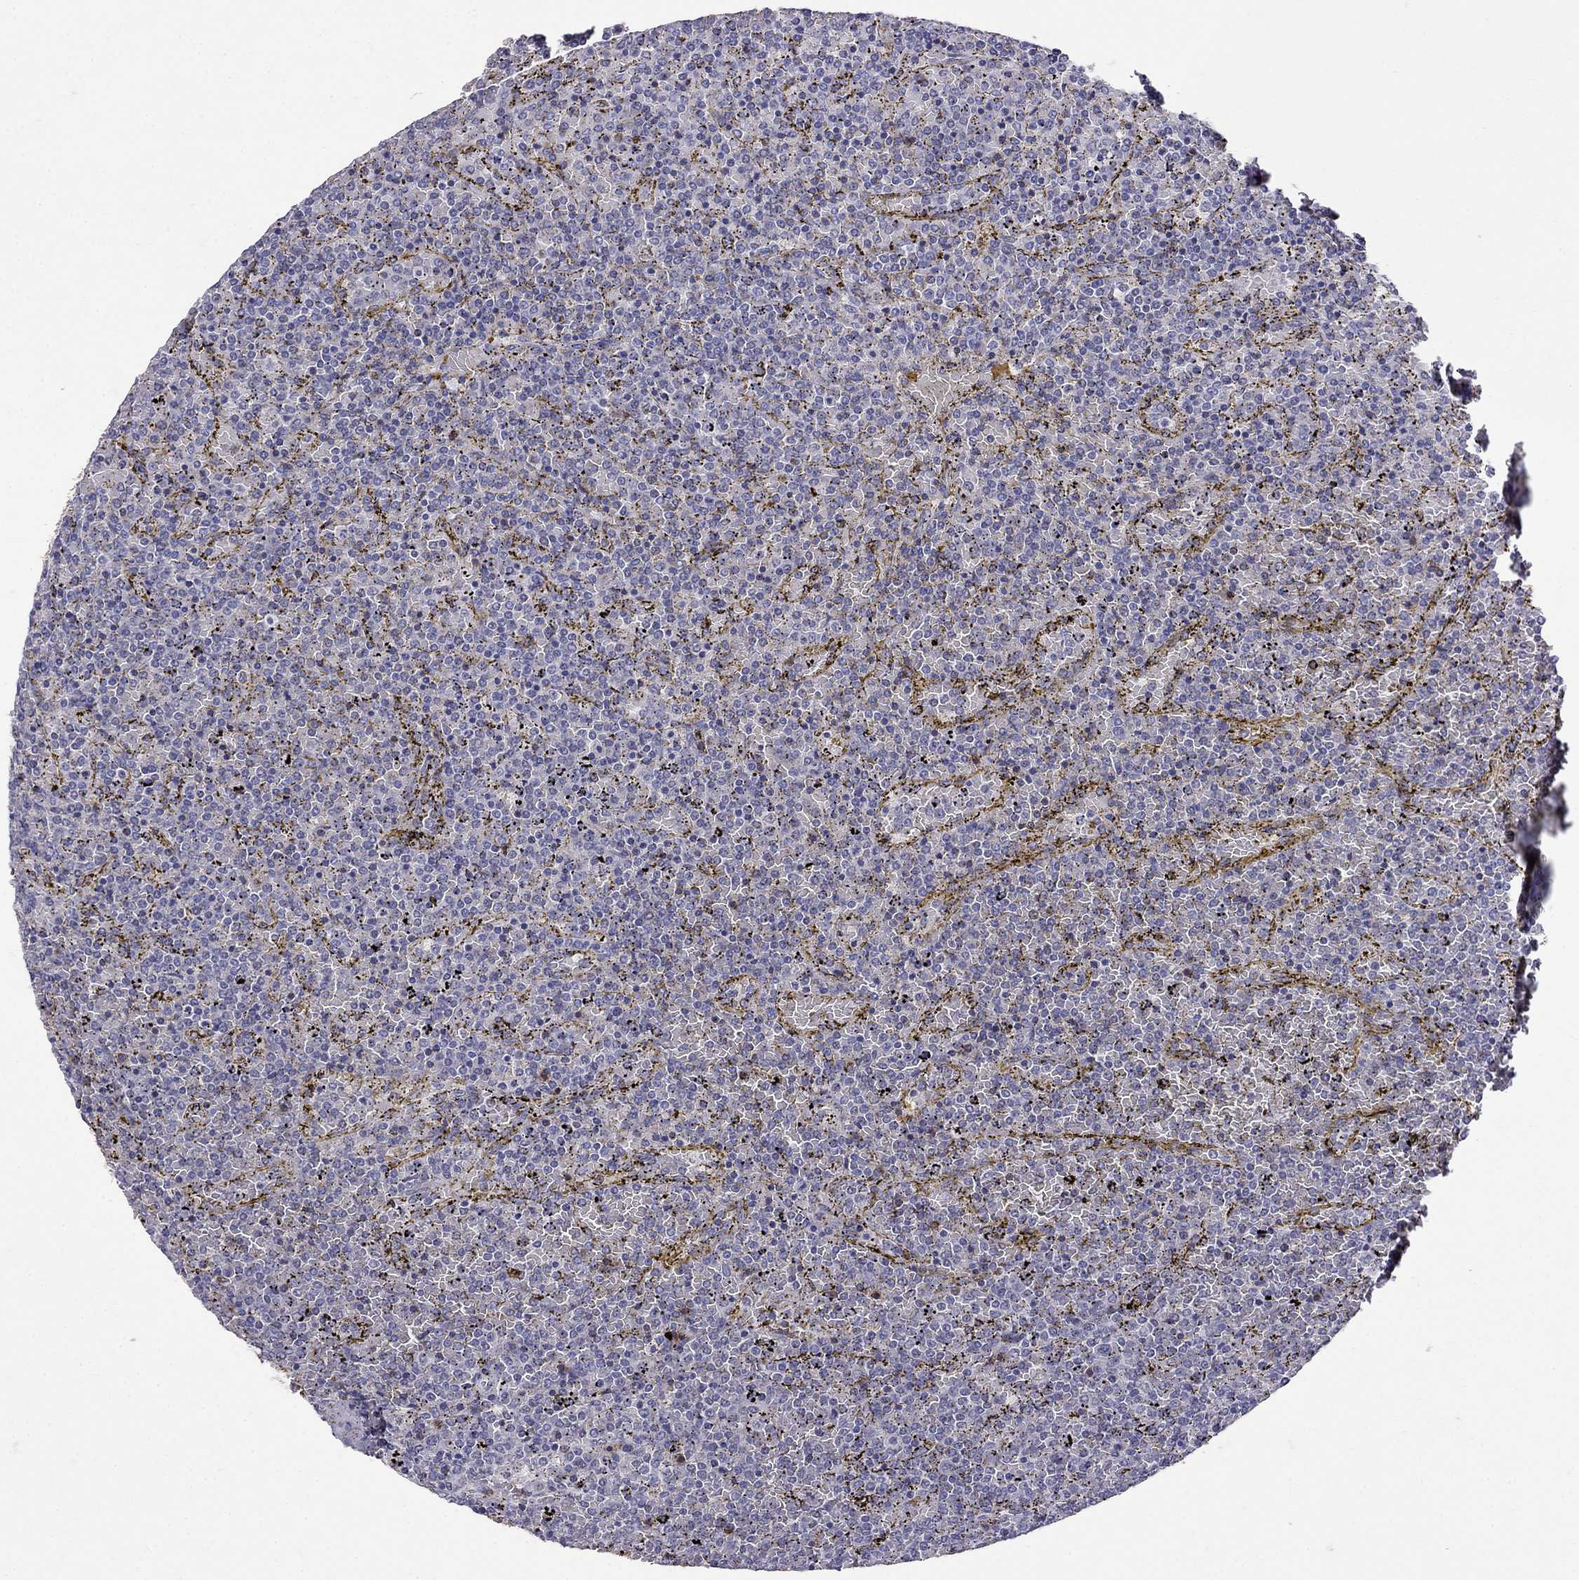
{"staining": {"intensity": "negative", "quantity": "none", "location": "none"}, "tissue": "lymphoma", "cell_type": "Tumor cells", "image_type": "cancer", "snomed": [{"axis": "morphology", "description": "Malignant lymphoma, non-Hodgkin's type, Low grade"}, {"axis": "topography", "description": "Spleen"}], "caption": "Immunohistochemistry micrograph of low-grade malignant lymphoma, non-Hodgkin's type stained for a protein (brown), which displays no positivity in tumor cells. The staining is performed using DAB (3,3'-diaminobenzidine) brown chromogen with nuclei counter-stained in using hematoxylin.", "gene": "CD8B", "patient": {"sex": "female", "age": 77}}